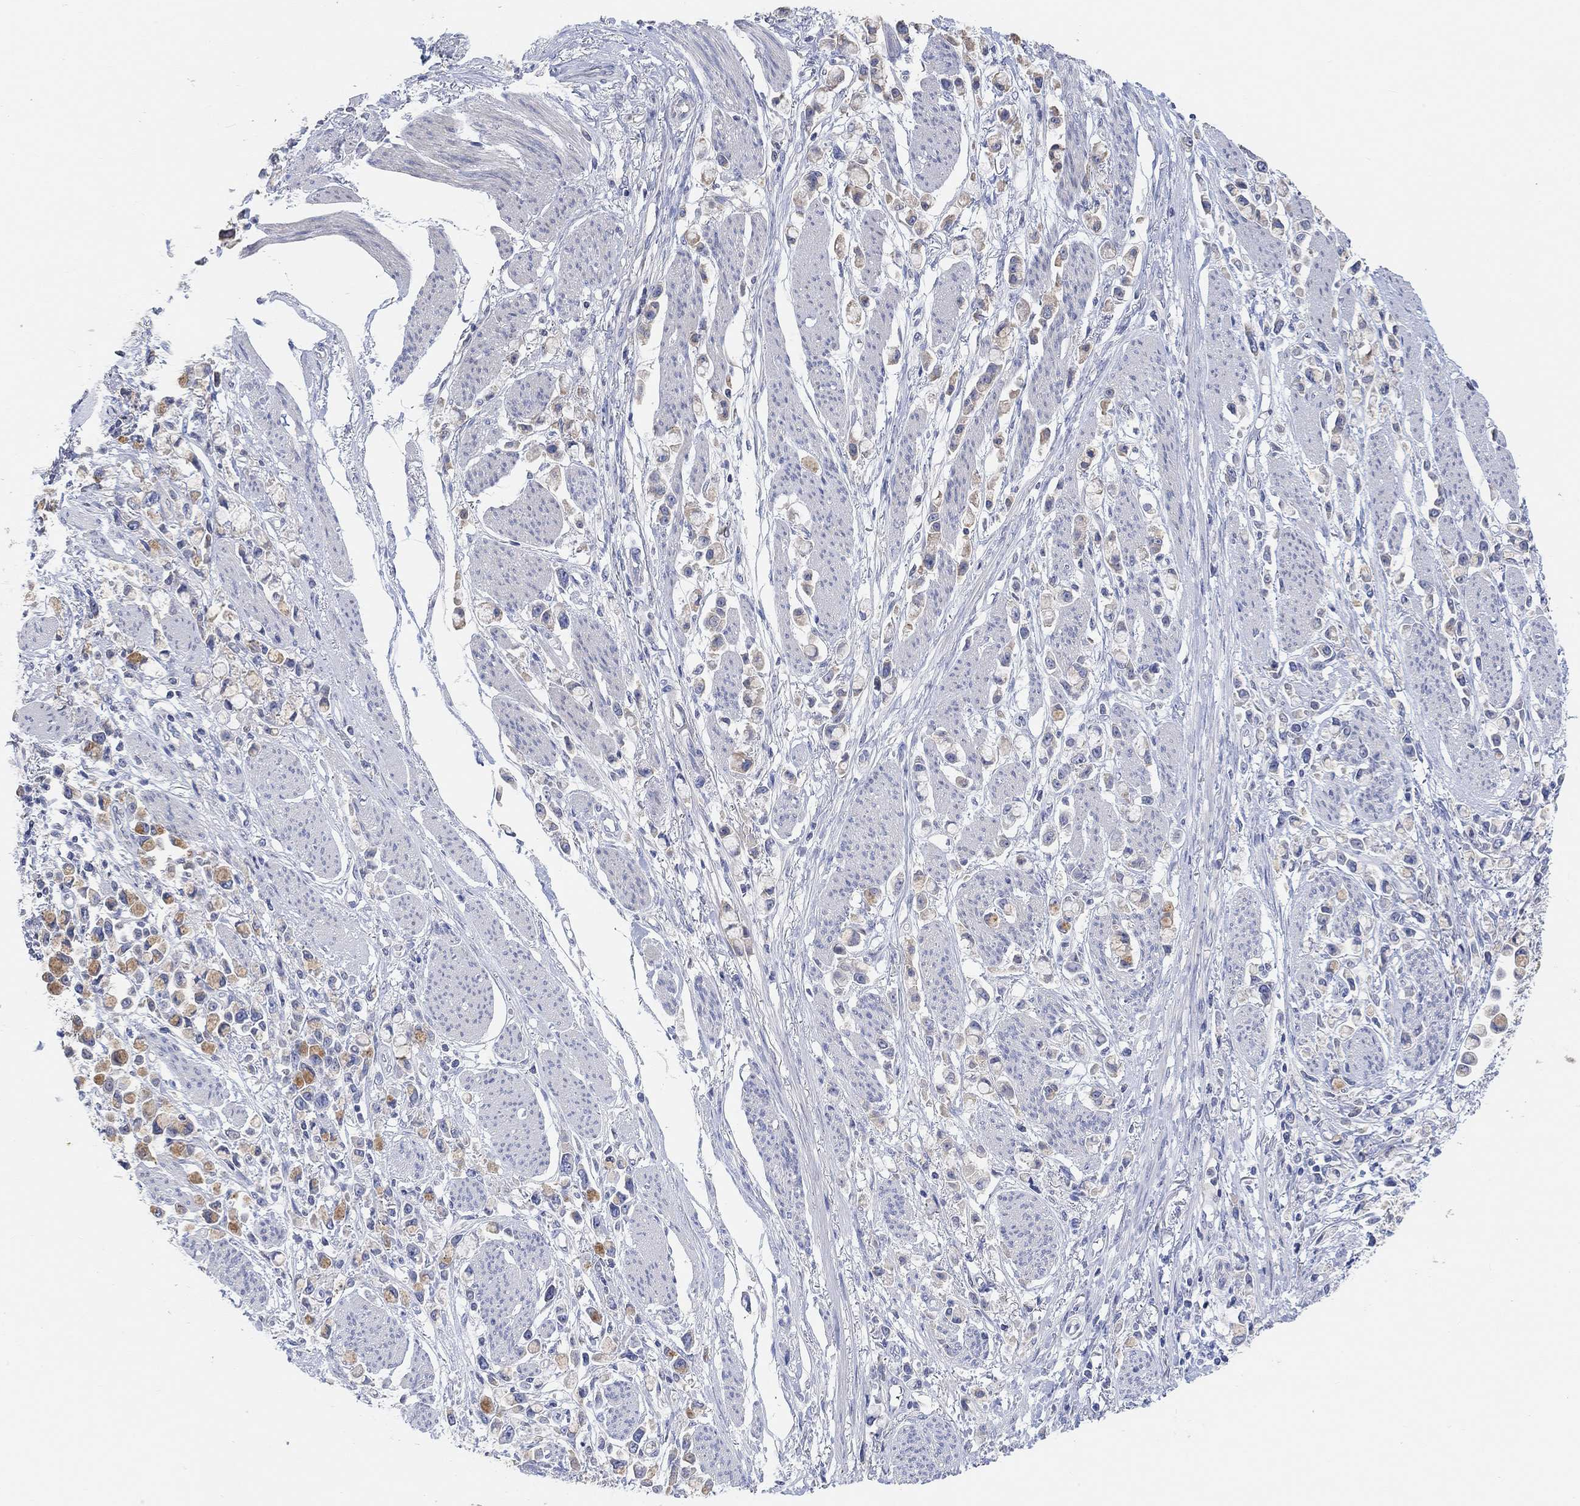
{"staining": {"intensity": "moderate", "quantity": "<25%", "location": "cytoplasmic/membranous"}, "tissue": "stomach cancer", "cell_type": "Tumor cells", "image_type": "cancer", "snomed": [{"axis": "morphology", "description": "Adenocarcinoma, NOS"}, {"axis": "topography", "description": "Stomach"}], "caption": "Immunohistochemical staining of human stomach cancer (adenocarcinoma) reveals low levels of moderate cytoplasmic/membranous protein positivity in about <25% of tumor cells.", "gene": "NLRP14", "patient": {"sex": "female", "age": 81}}